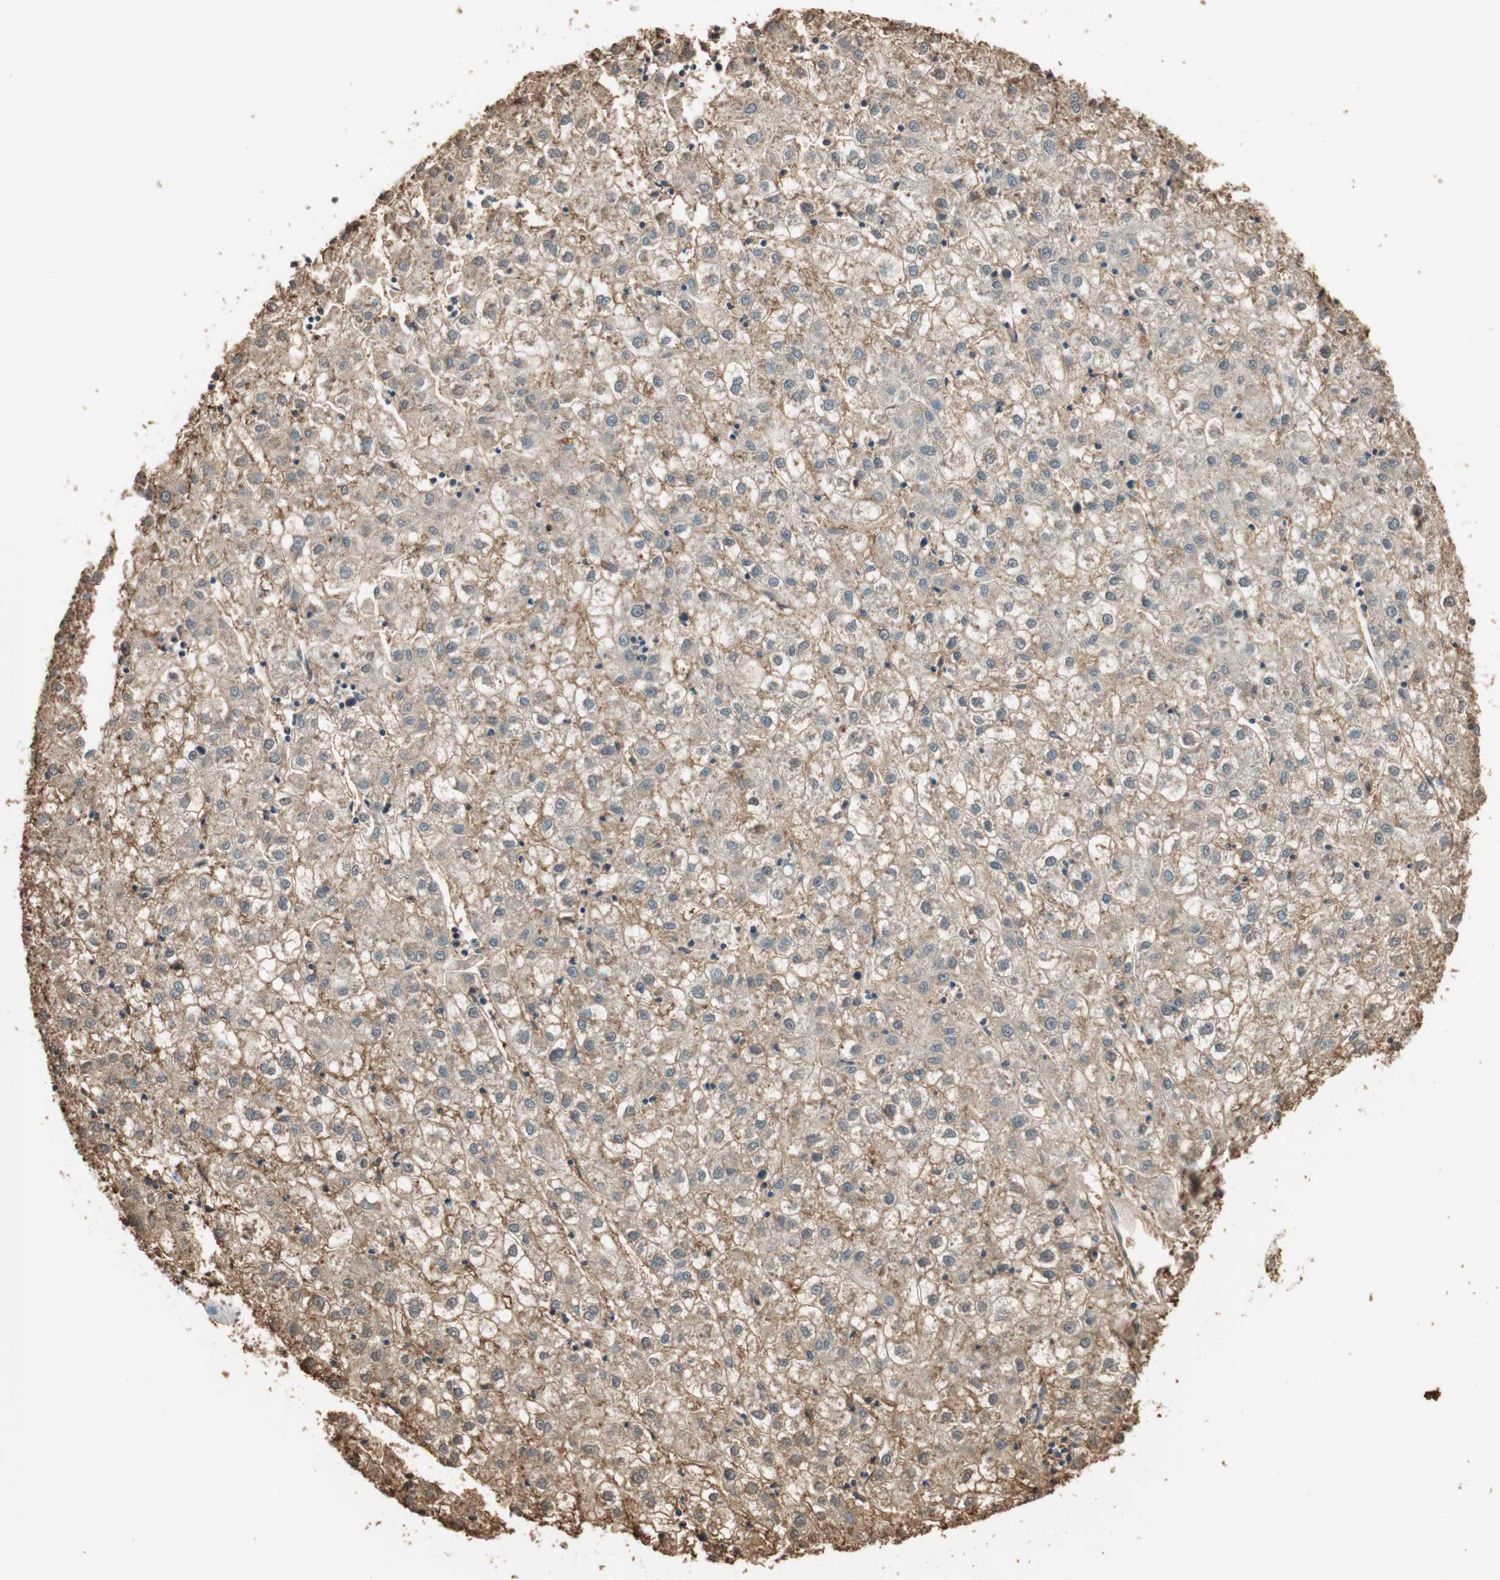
{"staining": {"intensity": "weak", "quantity": "25%-75%", "location": "cytoplasmic/membranous"}, "tissue": "liver cancer", "cell_type": "Tumor cells", "image_type": "cancer", "snomed": [{"axis": "morphology", "description": "Carcinoma, Hepatocellular, NOS"}, {"axis": "topography", "description": "Liver"}], "caption": "There is low levels of weak cytoplasmic/membranous expression in tumor cells of hepatocellular carcinoma (liver), as demonstrated by immunohistochemical staining (brown color).", "gene": "CDK3", "patient": {"sex": "male", "age": 72}}